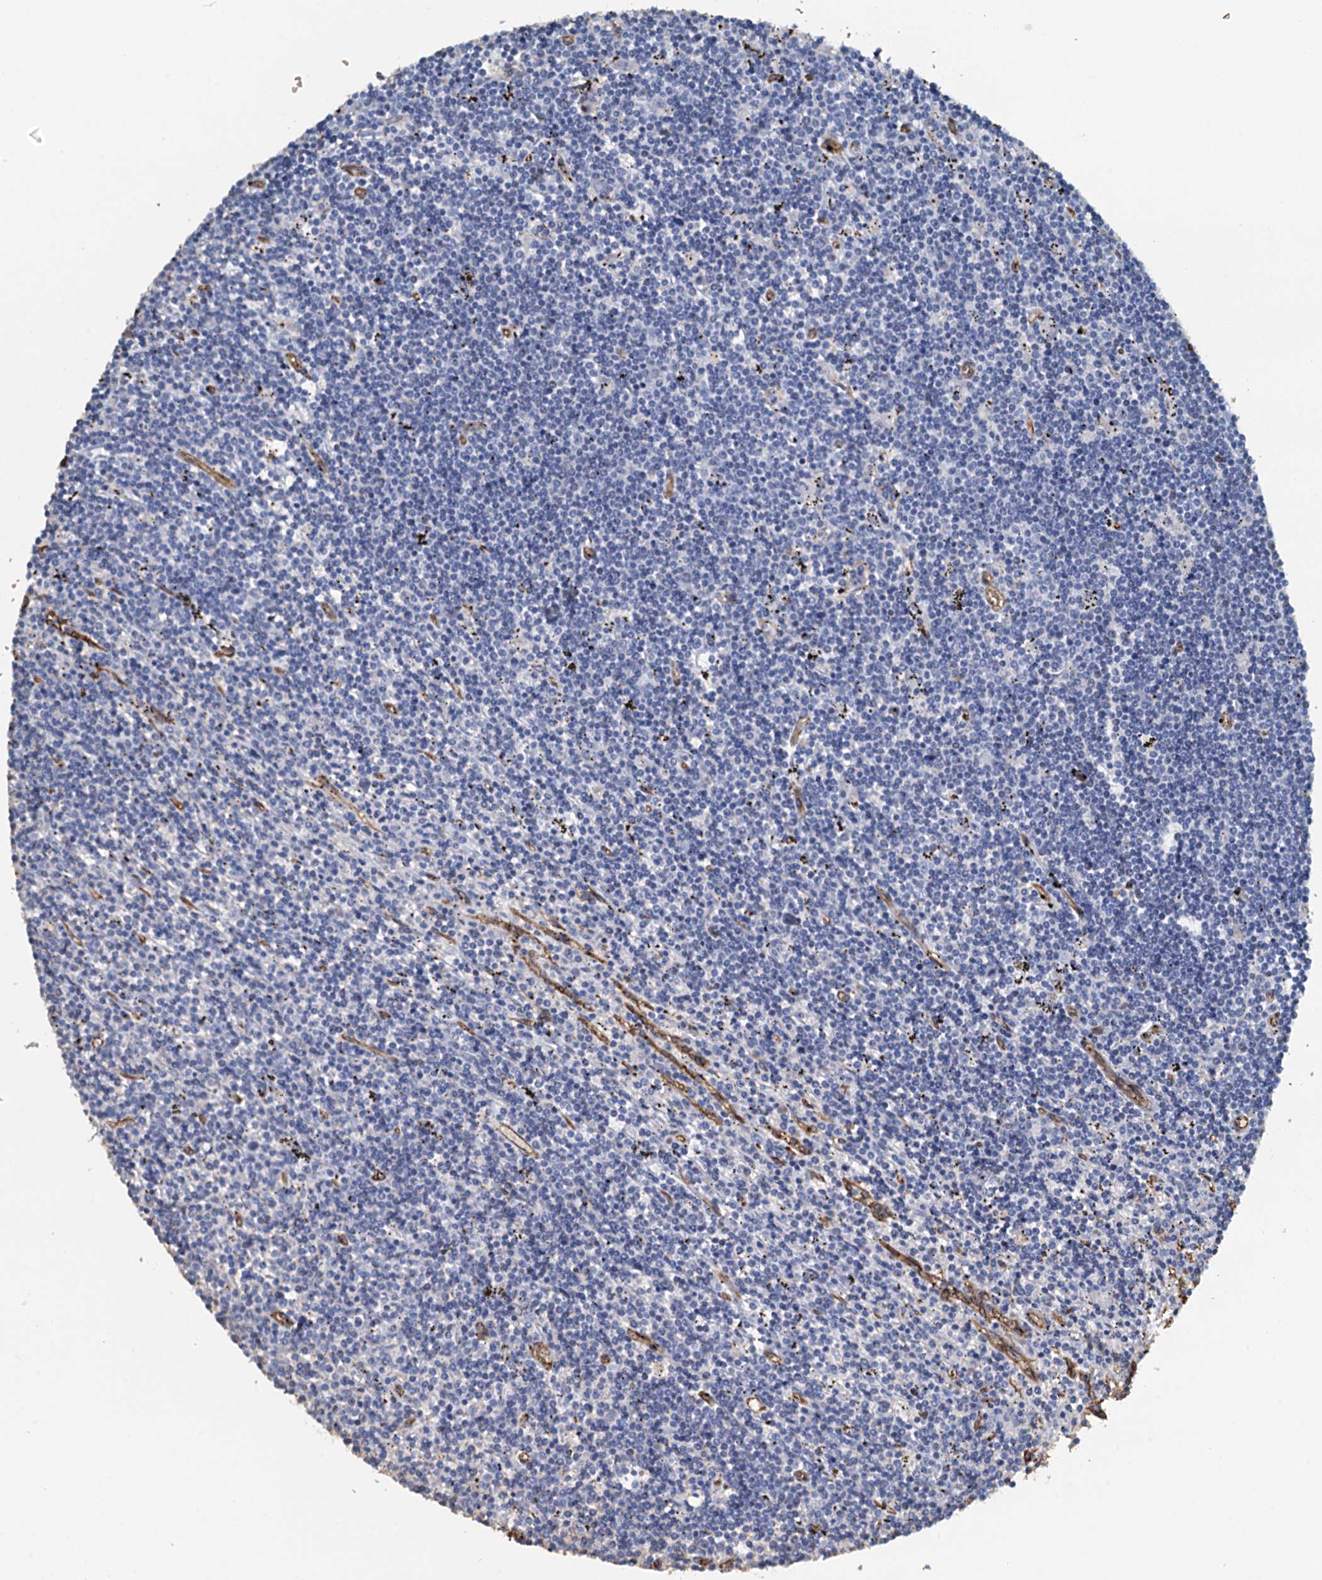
{"staining": {"intensity": "negative", "quantity": "none", "location": "none"}, "tissue": "lymphoma", "cell_type": "Tumor cells", "image_type": "cancer", "snomed": [{"axis": "morphology", "description": "Malignant lymphoma, non-Hodgkin's type, Low grade"}, {"axis": "topography", "description": "Spleen"}], "caption": "DAB immunohistochemical staining of human lymphoma demonstrates no significant positivity in tumor cells.", "gene": "DGKG", "patient": {"sex": "male", "age": 76}}